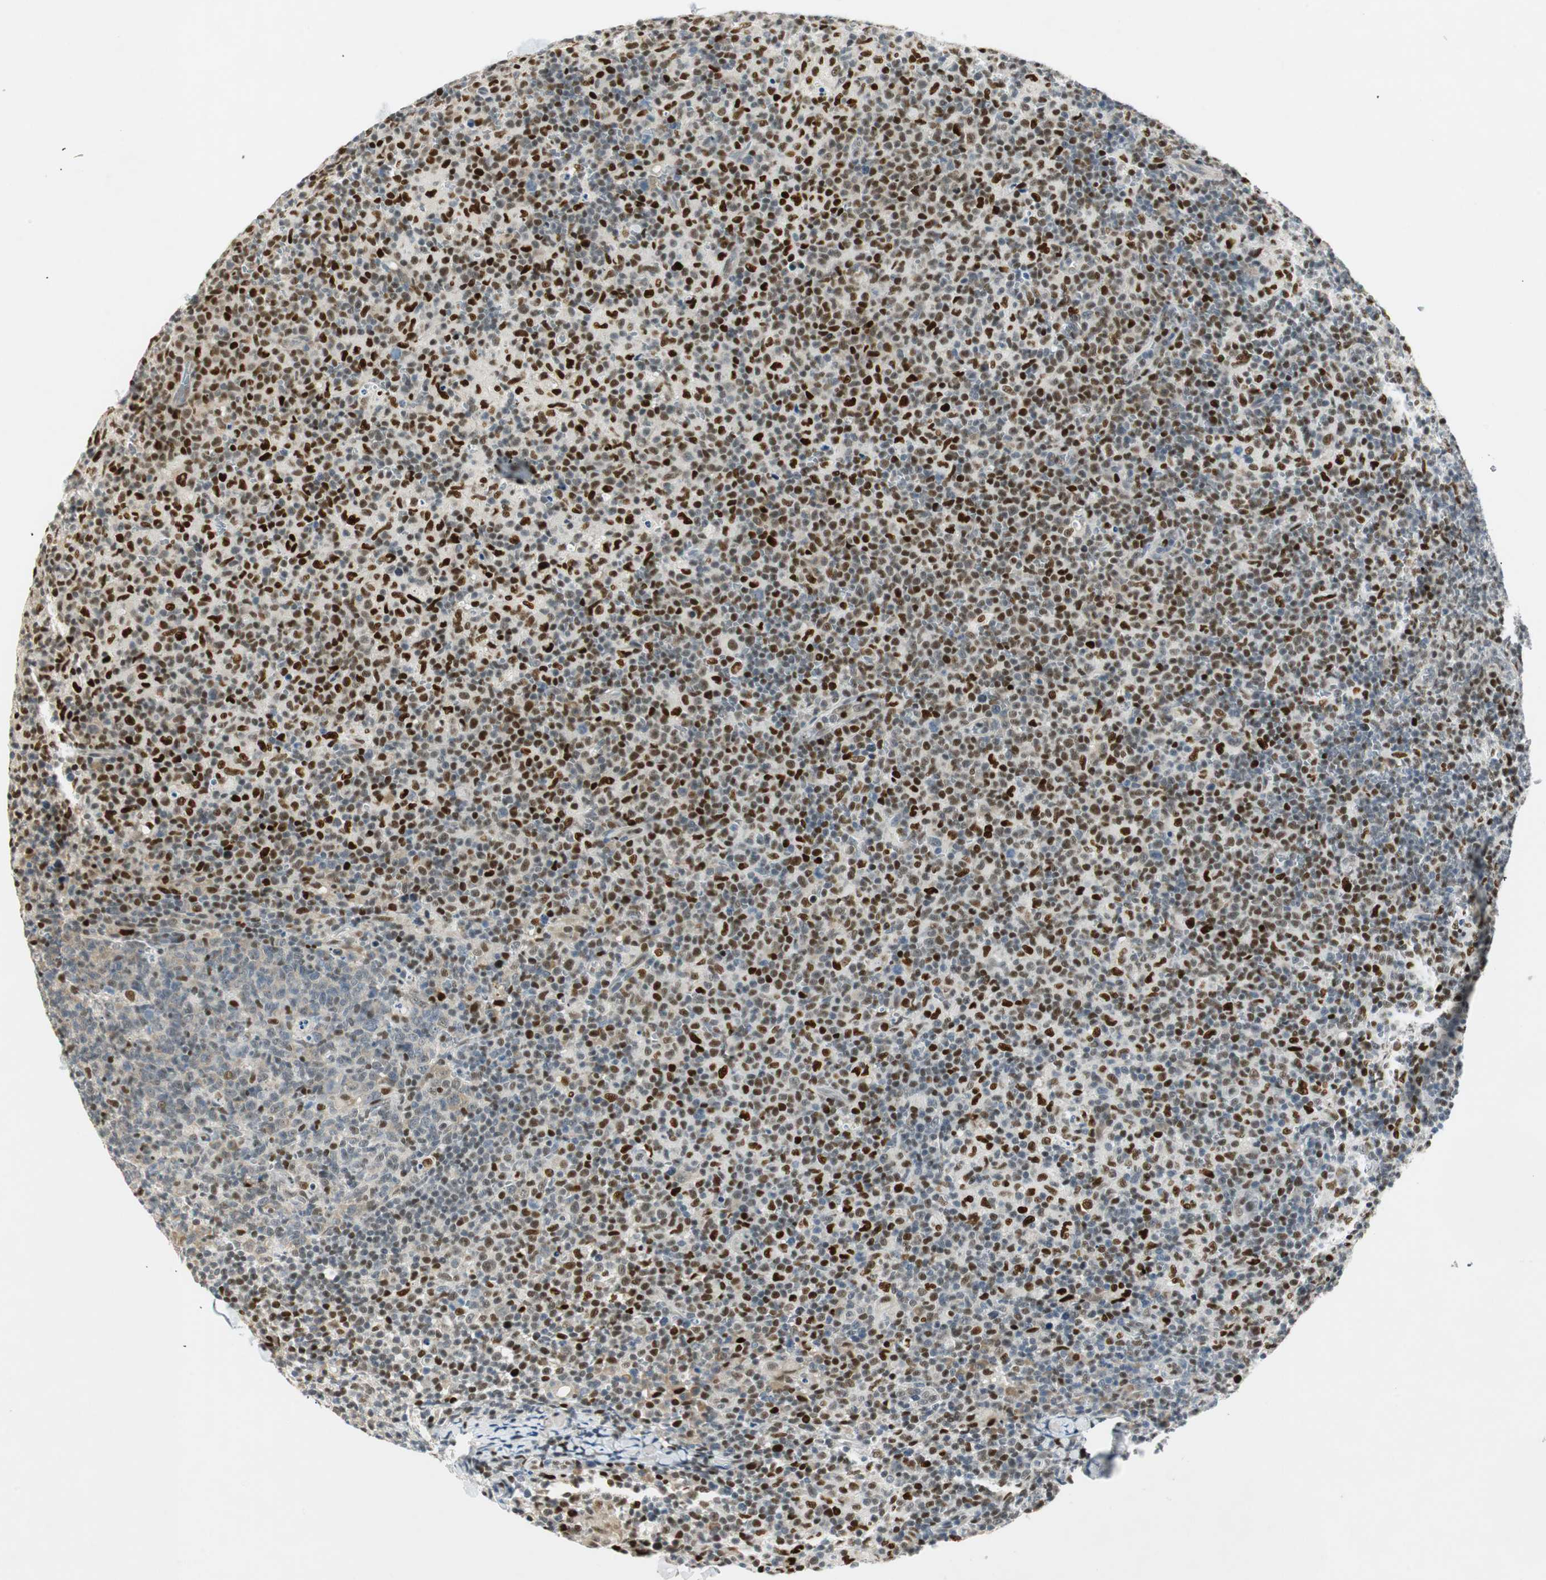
{"staining": {"intensity": "moderate", "quantity": "<25%", "location": "nuclear"}, "tissue": "lymph node", "cell_type": "Germinal center cells", "image_type": "normal", "snomed": [{"axis": "morphology", "description": "Normal tissue, NOS"}, {"axis": "morphology", "description": "Inflammation, NOS"}, {"axis": "topography", "description": "Lymph node"}], "caption": "This image displays IHC staining of unremarkable human lymph node, with low moderate nuclear positivity in about <25% of germinal center cells.", "gene": "MSX2", "patient": {"sex": "male", "age": 55}}